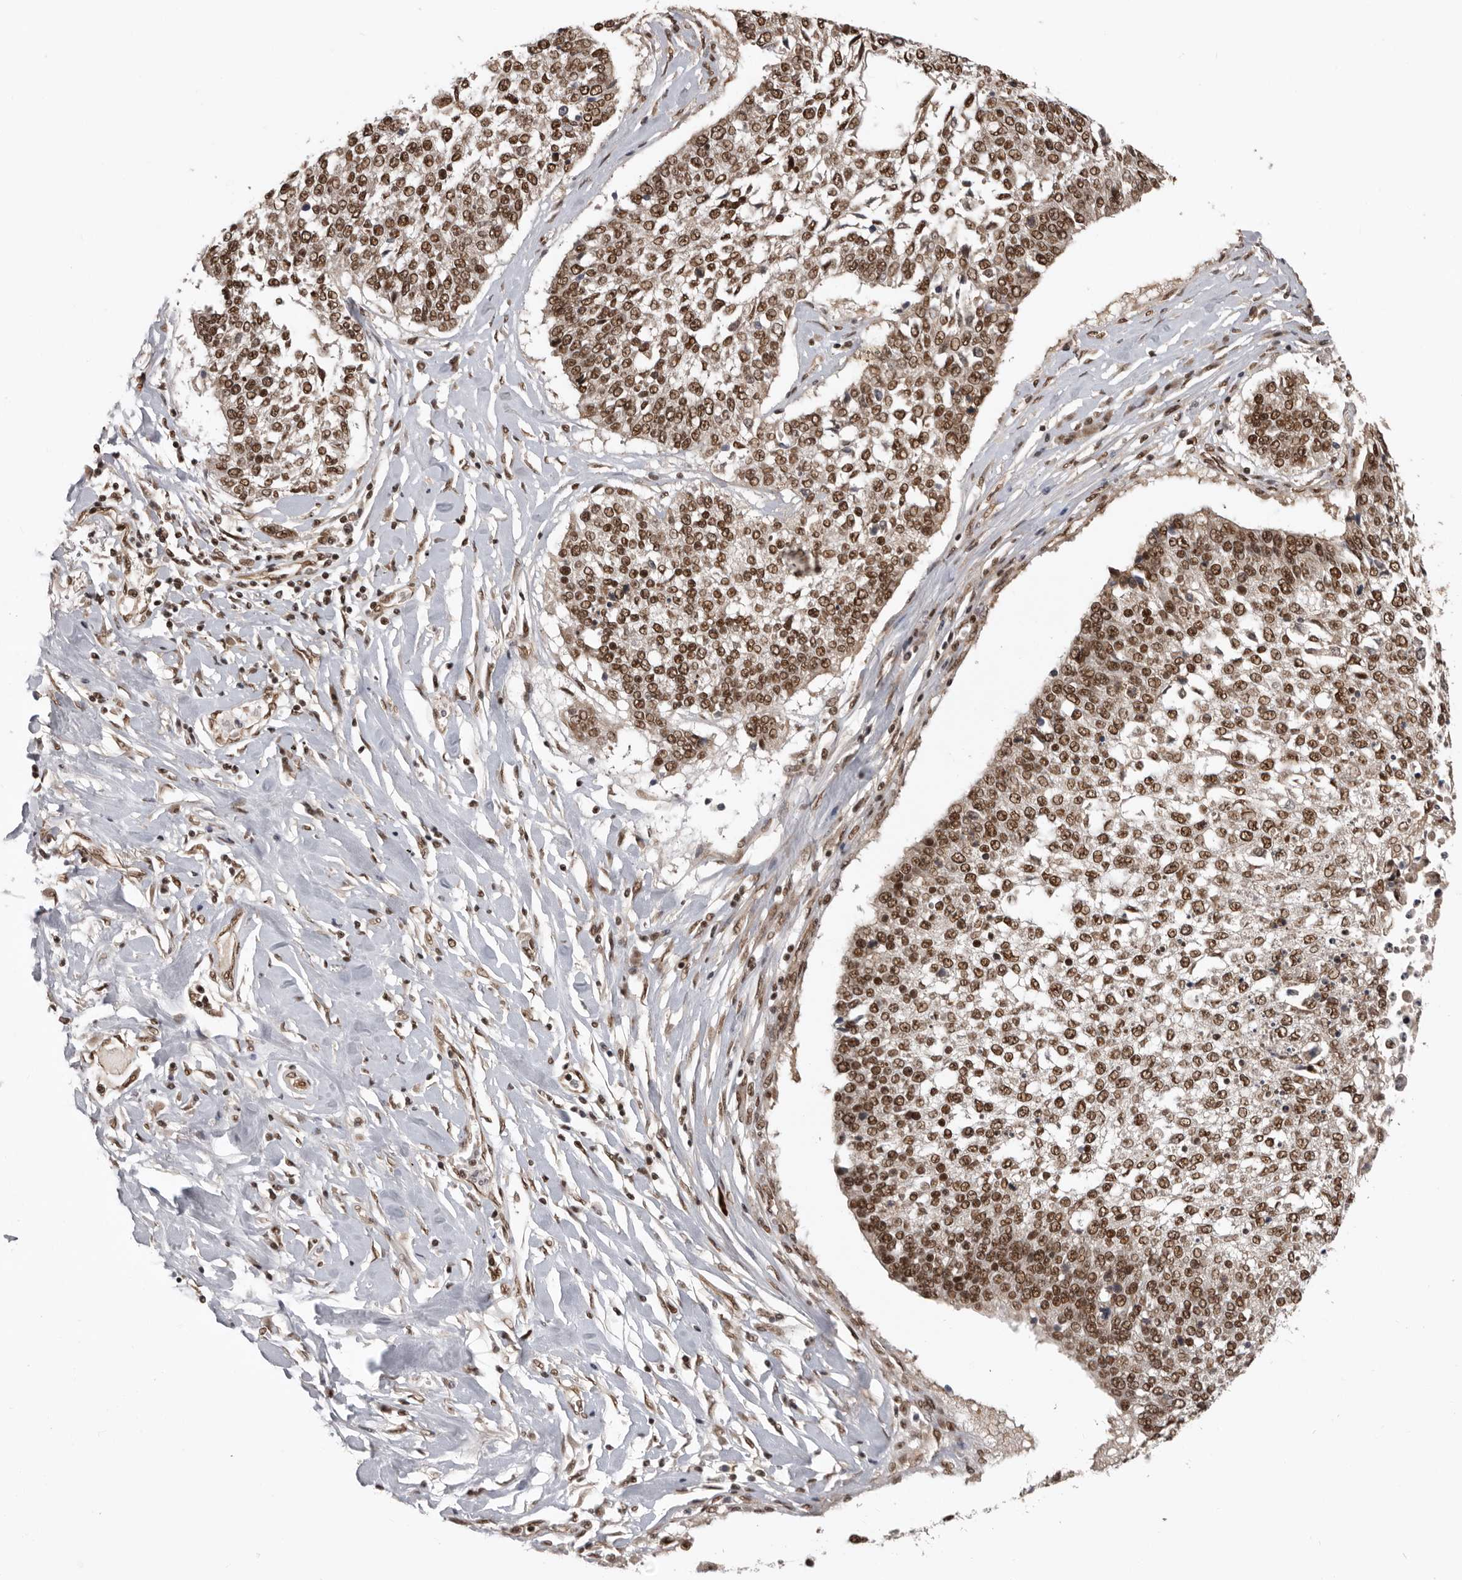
{"staining": {"intensity": "strong", "quantity": ">75%", "location": "nuclear"}, "tissue": "lung cancer", "cell_type": "Tumor cells", "image_type": "cancer", "snomed": [{"axis": "morphology", "description": "Normal tissue, NOS"}, {"axis": "morphology", "description": "Squamous cell carcinoma, NOS"}, {"axis": "topography", "description": "Cartilage tissue"}, {"axis": "topography", "description": "Bronchus"}, {"axis": "topography", "description": "Lung"}, {"axis": "topography", "description": "Peripheral nerve tissue"}], "caption": "Immunohistochemistry (IHC) image of neoplastic tissue: lung cancer stained using immunohistochemistry (IHC) exhibits high levels of strong protein expression localized specifically in the nuclear of tumor cells, appearing as a nuclear brown color.", "gene": "CBLL1", "patient": {"sex": "female", "age": 49}}